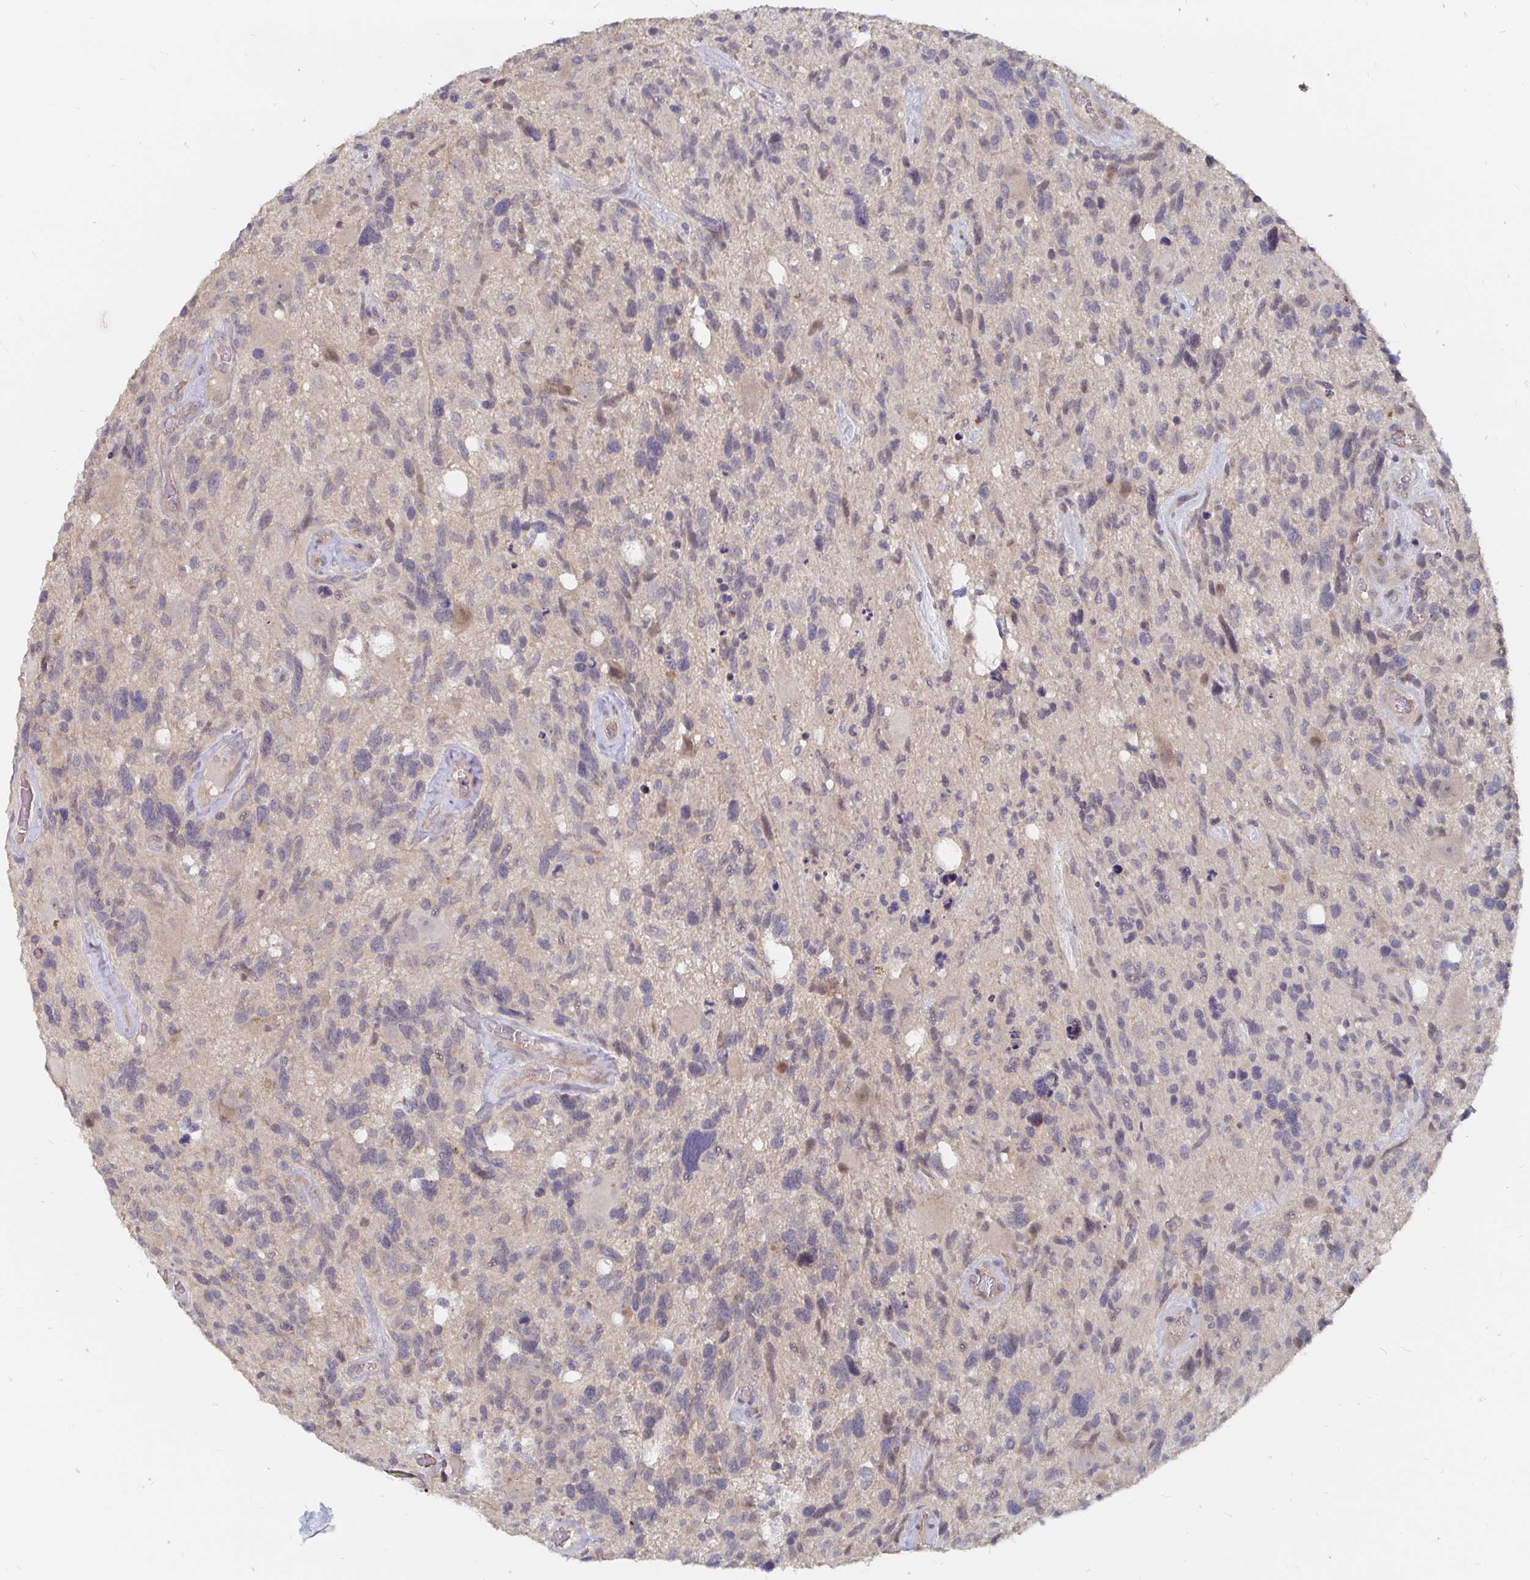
{"staining": {"intensity": "negative", "quantity": "none", "location": "none"}, "tissue": "glioma", "cell_type": "Tumor cells", "image_type": "cancer", "snomed": [{"axis": "morphology", "description": "Glioma, malignant, High grade"}, {"axis": "topography", "description": "Brain"}], "caption": "IHC image of neoplastic tissue: human malignant glioma (high-grade) stained with DAB demonstrates no significant protein positivity in tumor cells. (Immunohistochemistry, brightfield microscopy, high magnification).", "gene": "MEIS1", "patient": {"sex": "male", "age": 49}}